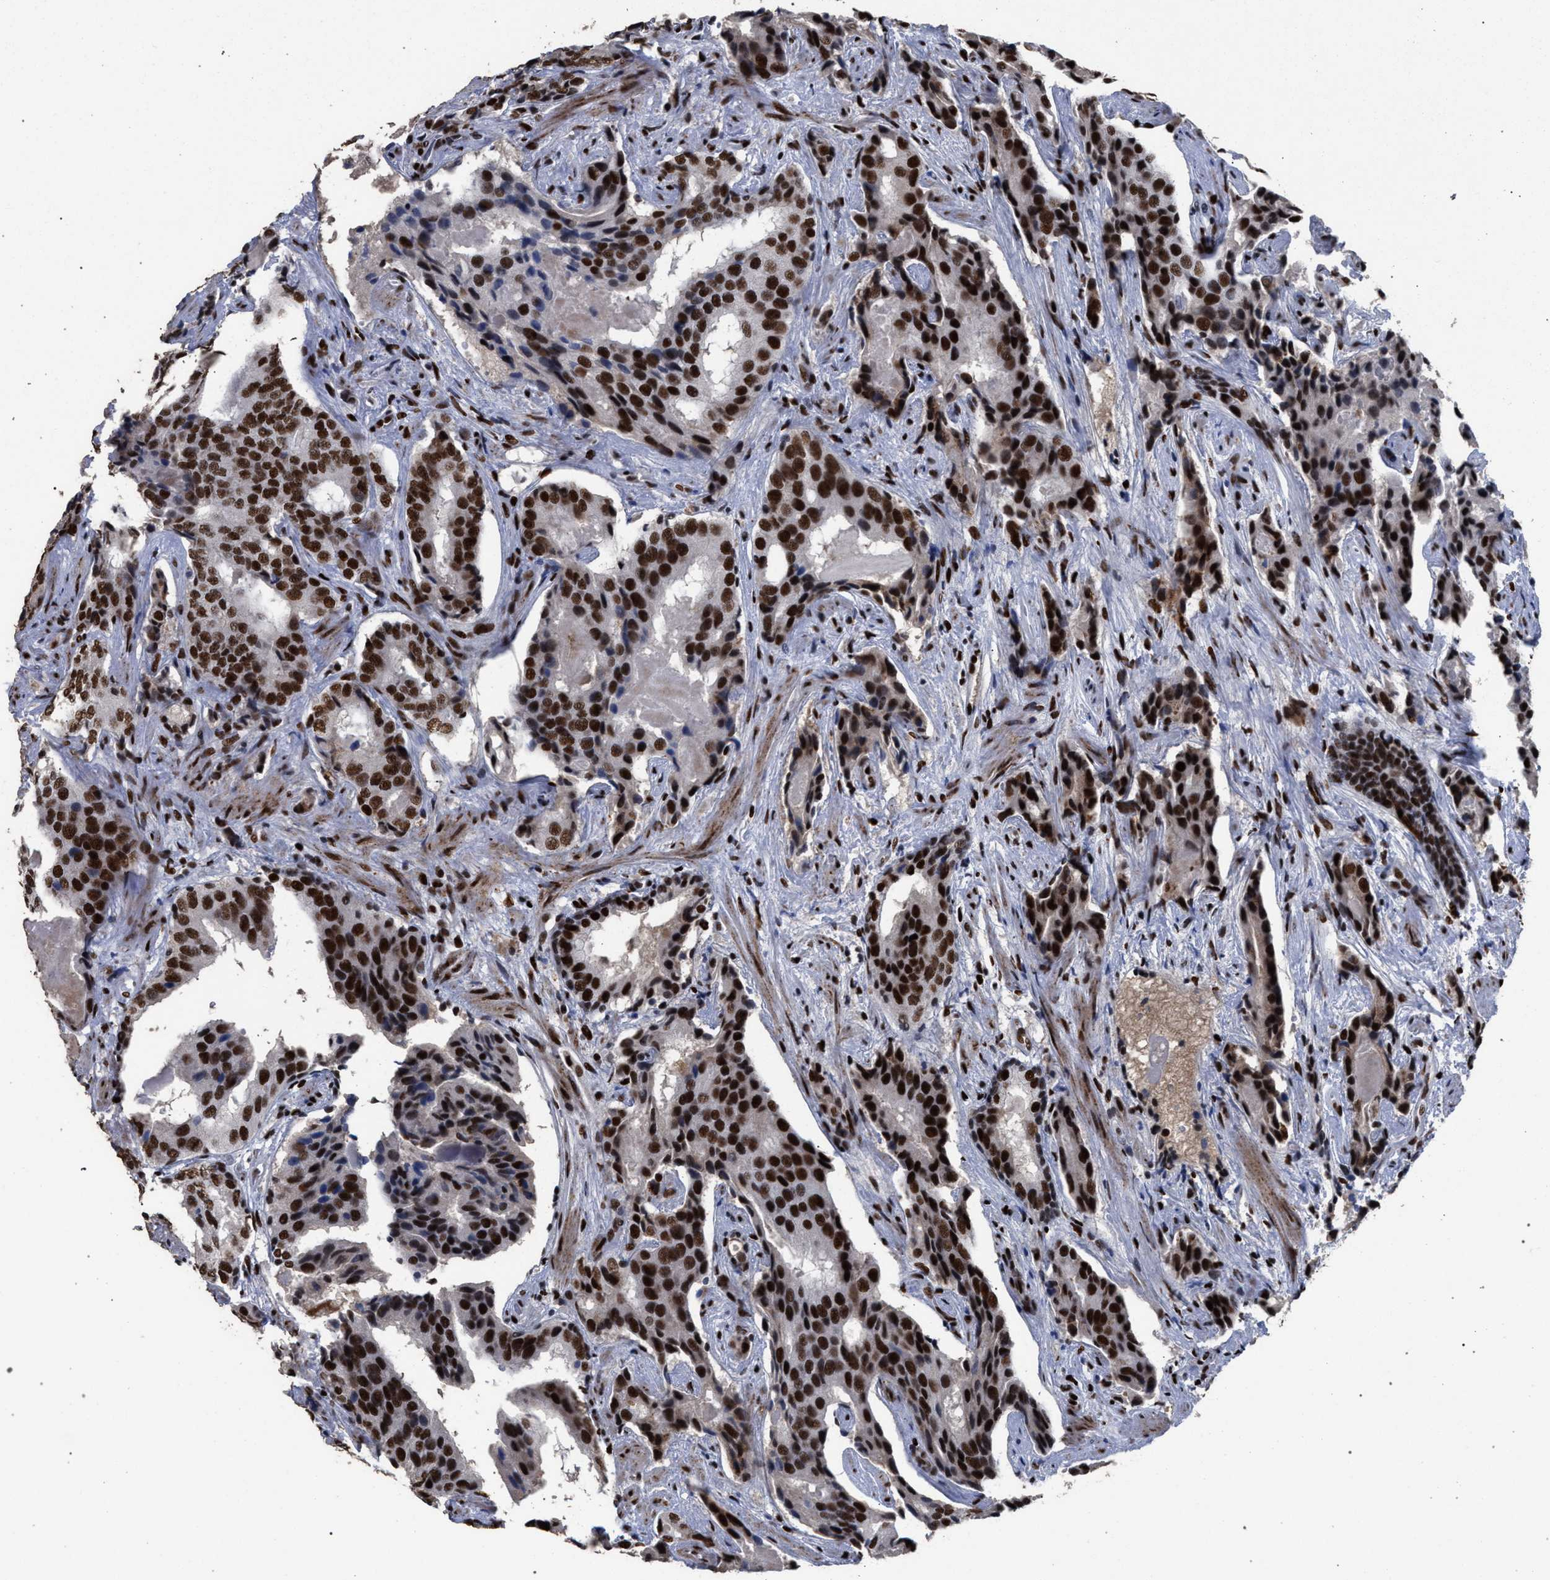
{"staining": {"intensity": "strong", "quantity": ">75%", "location": "nuclear"}, "tissue": "prostate cancer", "cell_type": "Tumor cells", "image_type": "cancer", "snomed": [{"axis": "morphology", "description": "Adenocarcinoma, High grade"}, {"axis": "topography", "description": "Prostate"}], "caption": "Immunohistochemistry (IHC) staining of adenocarcinoma (high-grade) (prostate), which reveals high levels of strong nuclear positivity in approximately >75% of tumor cells indicating strong nuclear protein staining. The staining was performed using DAB (3,3'-diaminobenzidine) (brown) for protein detection and nuclei were counterstained in hematoxylin (blue).", "gene": "TP53BP1", "patient": {"sex": "male", "age": 58}}